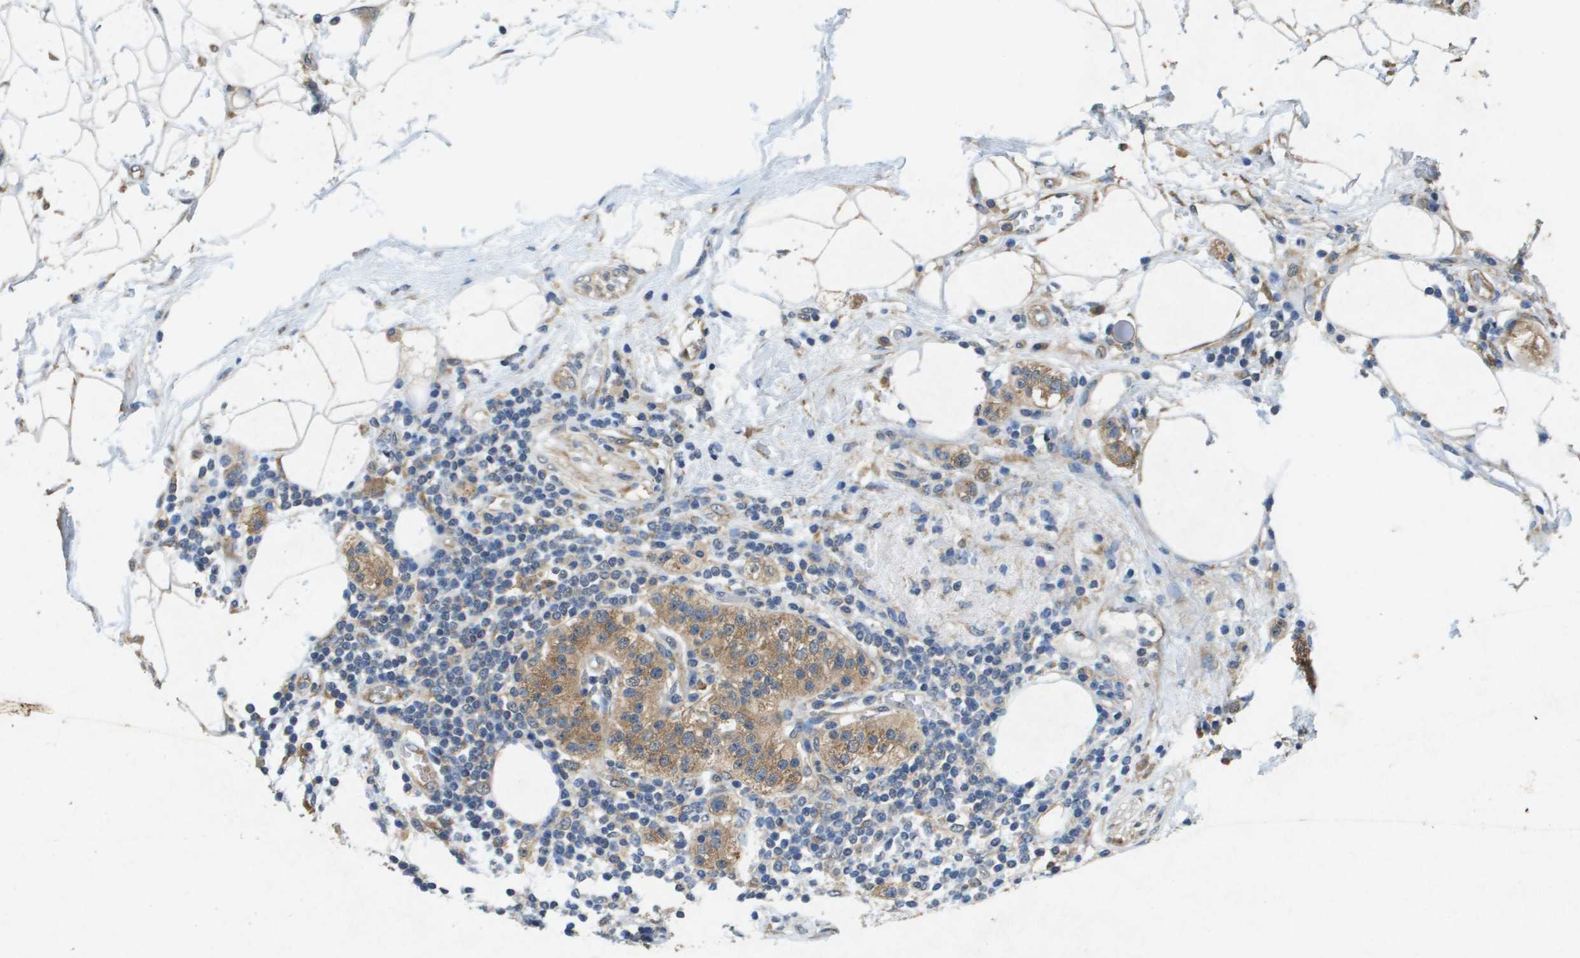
{"staining": {"intensity": "negative", "quantity": "none", "location": "none"}, "tissue": "adipose tissue", "cell_type": "Adipocytes", "image_type": "normal", "snomed": [{"axis": "morphology", "description": "Normal tissue, NOS"}, {"axis": "morphology", "description": "Adenocarcinoma, NOS"}, {"axis": "topography", "description": "Duodenum"}, {"axis": "topography", "description": "Peripheral nerve tissue"}], "caption": "This is an immunohistochemistry (IHC) micrograph of unremarkable human adipose tissue. There is no positivity in adipocytes.", "gene": "PTPRT", "patient": {"sex": "female", "age": 60}}